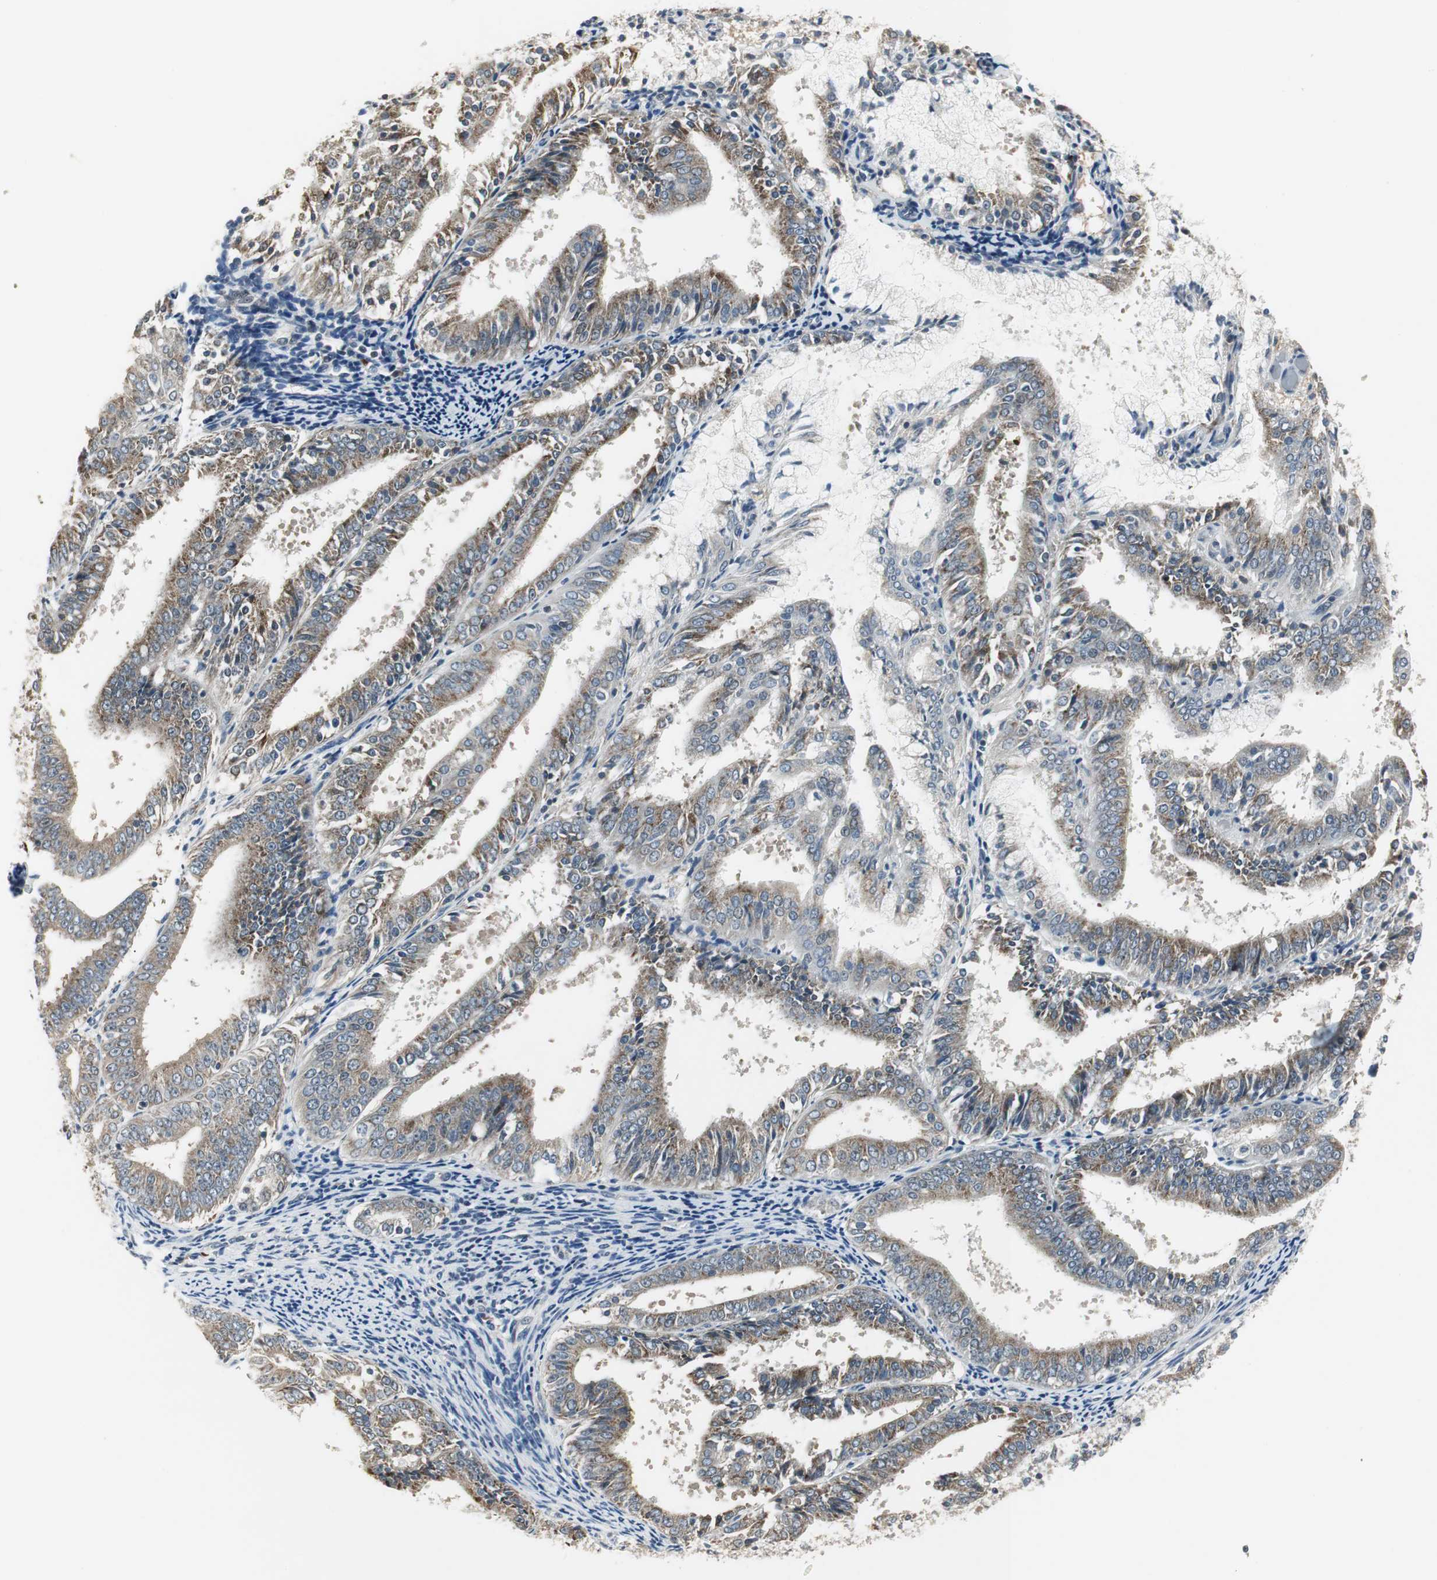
{"staining": {"intensity": "moderate", "quantity": ">75%", "location": "cytoplasmic/membranous"}, "tissue": "endometrial cancer", "cell_type": "Tumor cells", "image_type": "cancer", "snomed": [{"axis": "morphology", "description": "Adenocarcinoma, NOS"}, {"axis": "topography", "description": "Endometrium"}], "caption": "IHC (DAB (3,3'-diaminobenzidine)) staining of human adenocarcinoma (endometrial) reveals moderate cytoplasmic/membranous protein positivity in approximately >75% of tumor cells.", "gene": "CCT5", "patient": {"sex": "female", "age": 63}}